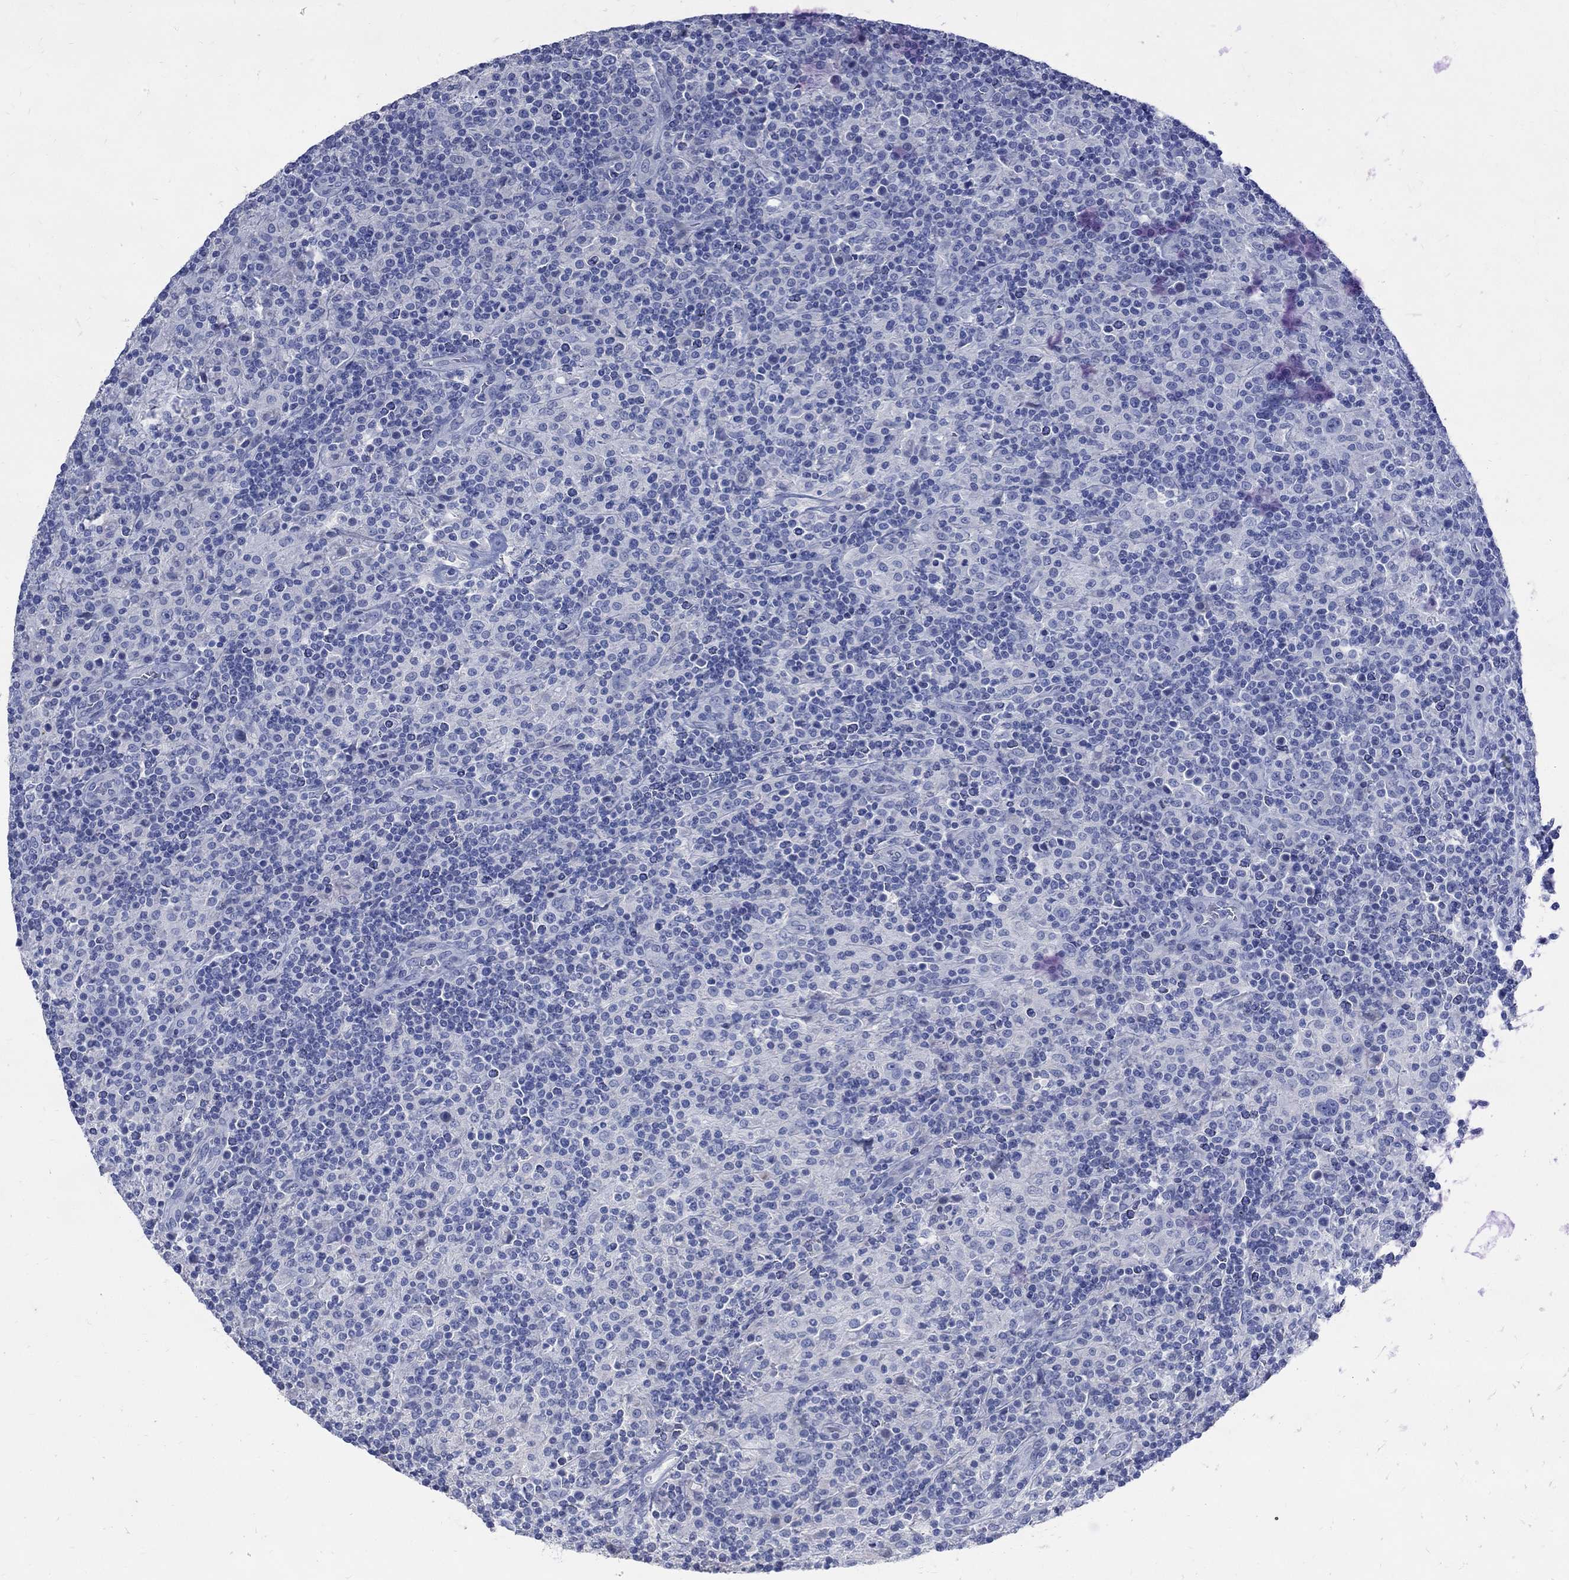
{"staining": {"intensity": "negative", "quantity": "none", "location": "none"}, "tissue": "lymphoma", "cell_type": "Tumor cells", "image_type": "cancer", "snomed": [{"axis": "morphology", "description": "Hodgkin's disease, NOS"}, {"axis": "topography", "description": "Lymph node"}], "caption": "IHC of human lymphoma demonstrates no expression in tumor cells.", "gene": "MAGEB6", "patient": {"sex": "male", "age": 70}}